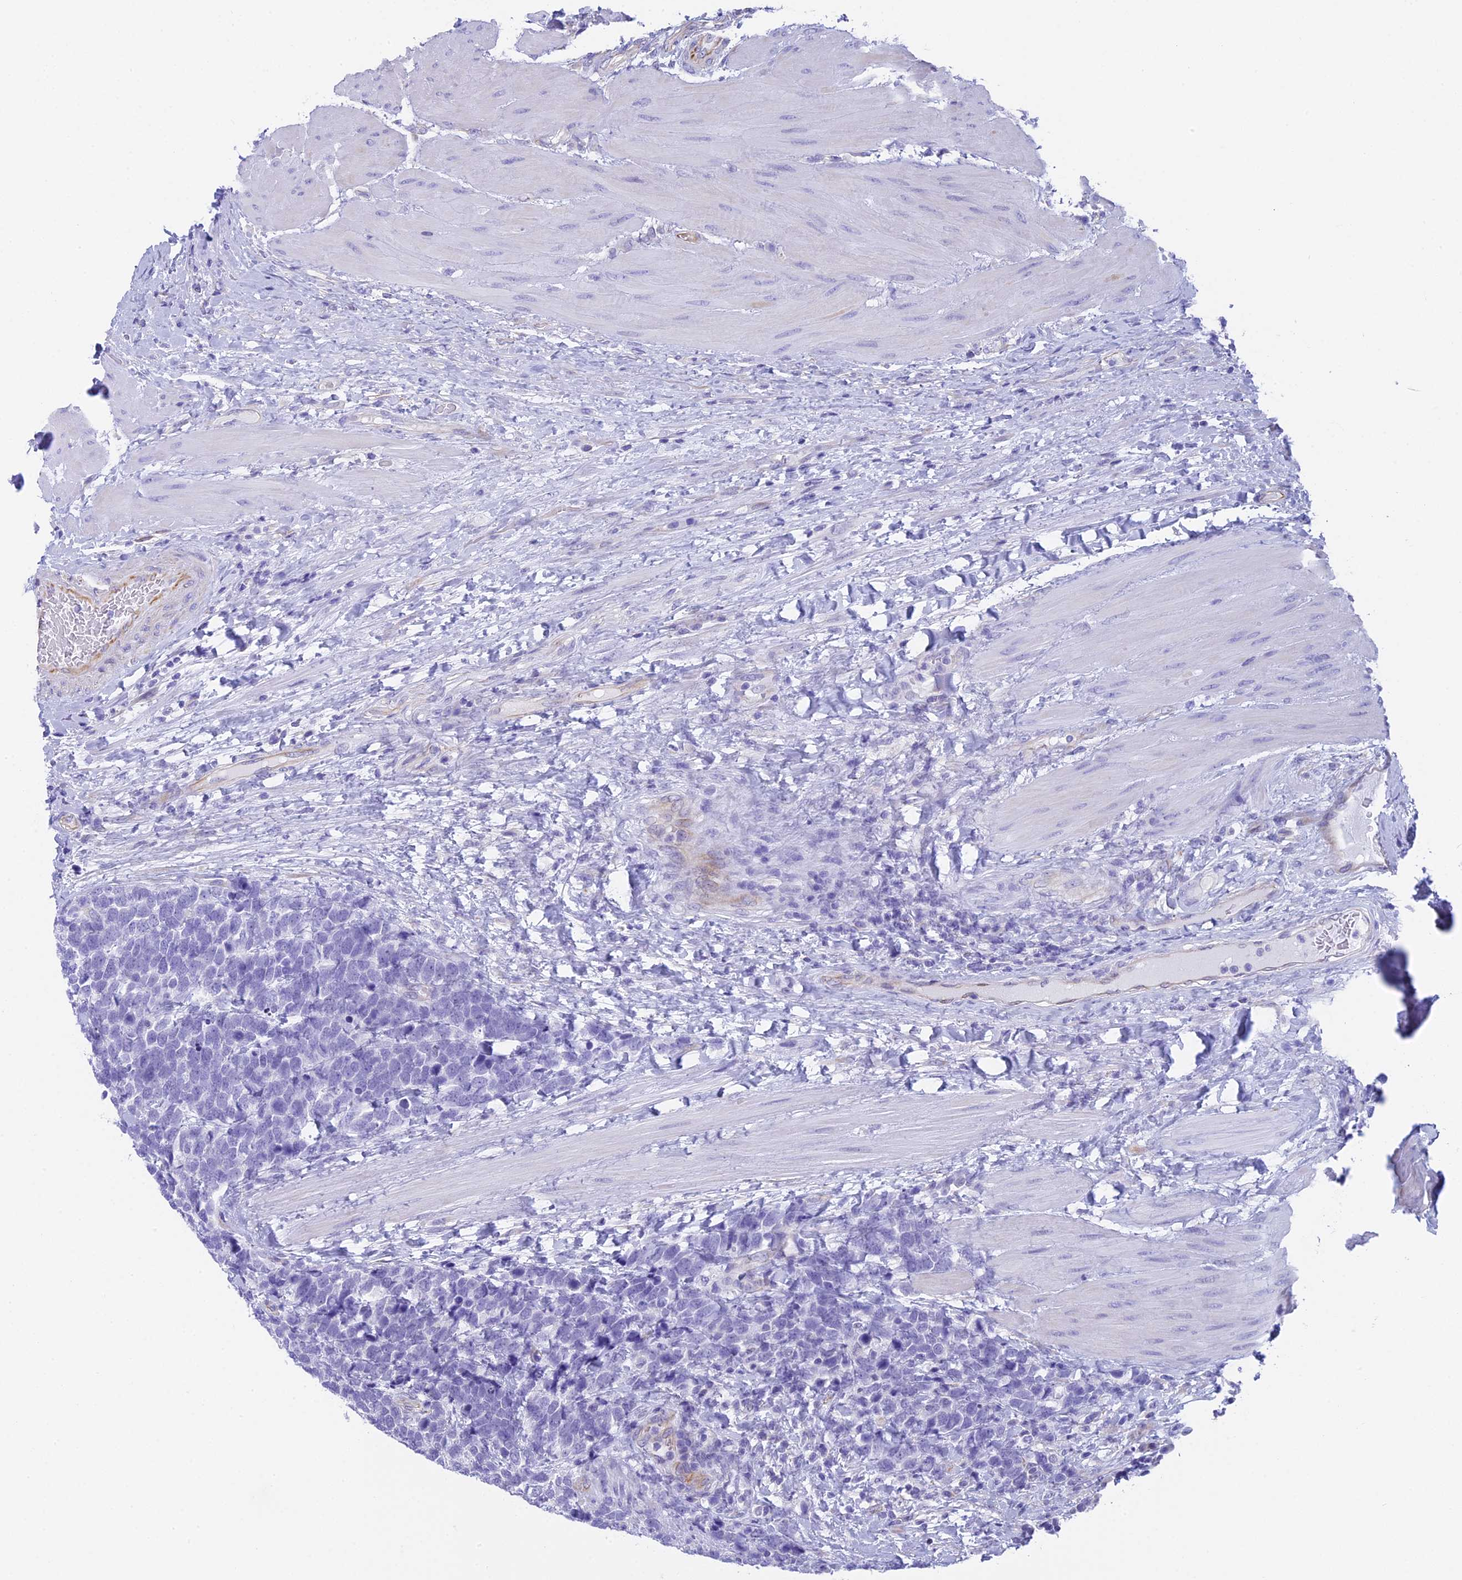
{"staining": {"intensity": "negative", "quantity": "none", "location": "none"}, "tissue": "urothelial cancer", "cell_type": "Tumor cells", "image_type": "cancer", "snomed": [{"axis": "morphology", "description": "Urothelial carcinoma, High grade"}, {"axis": "topography", "description": "Urinary bladder"}], "caption": "The image demonstrates no staining of tumor cells in urothelial cancer.", "gene": "TACSTD2", "patient": {"sex": "female", "age": 82}}